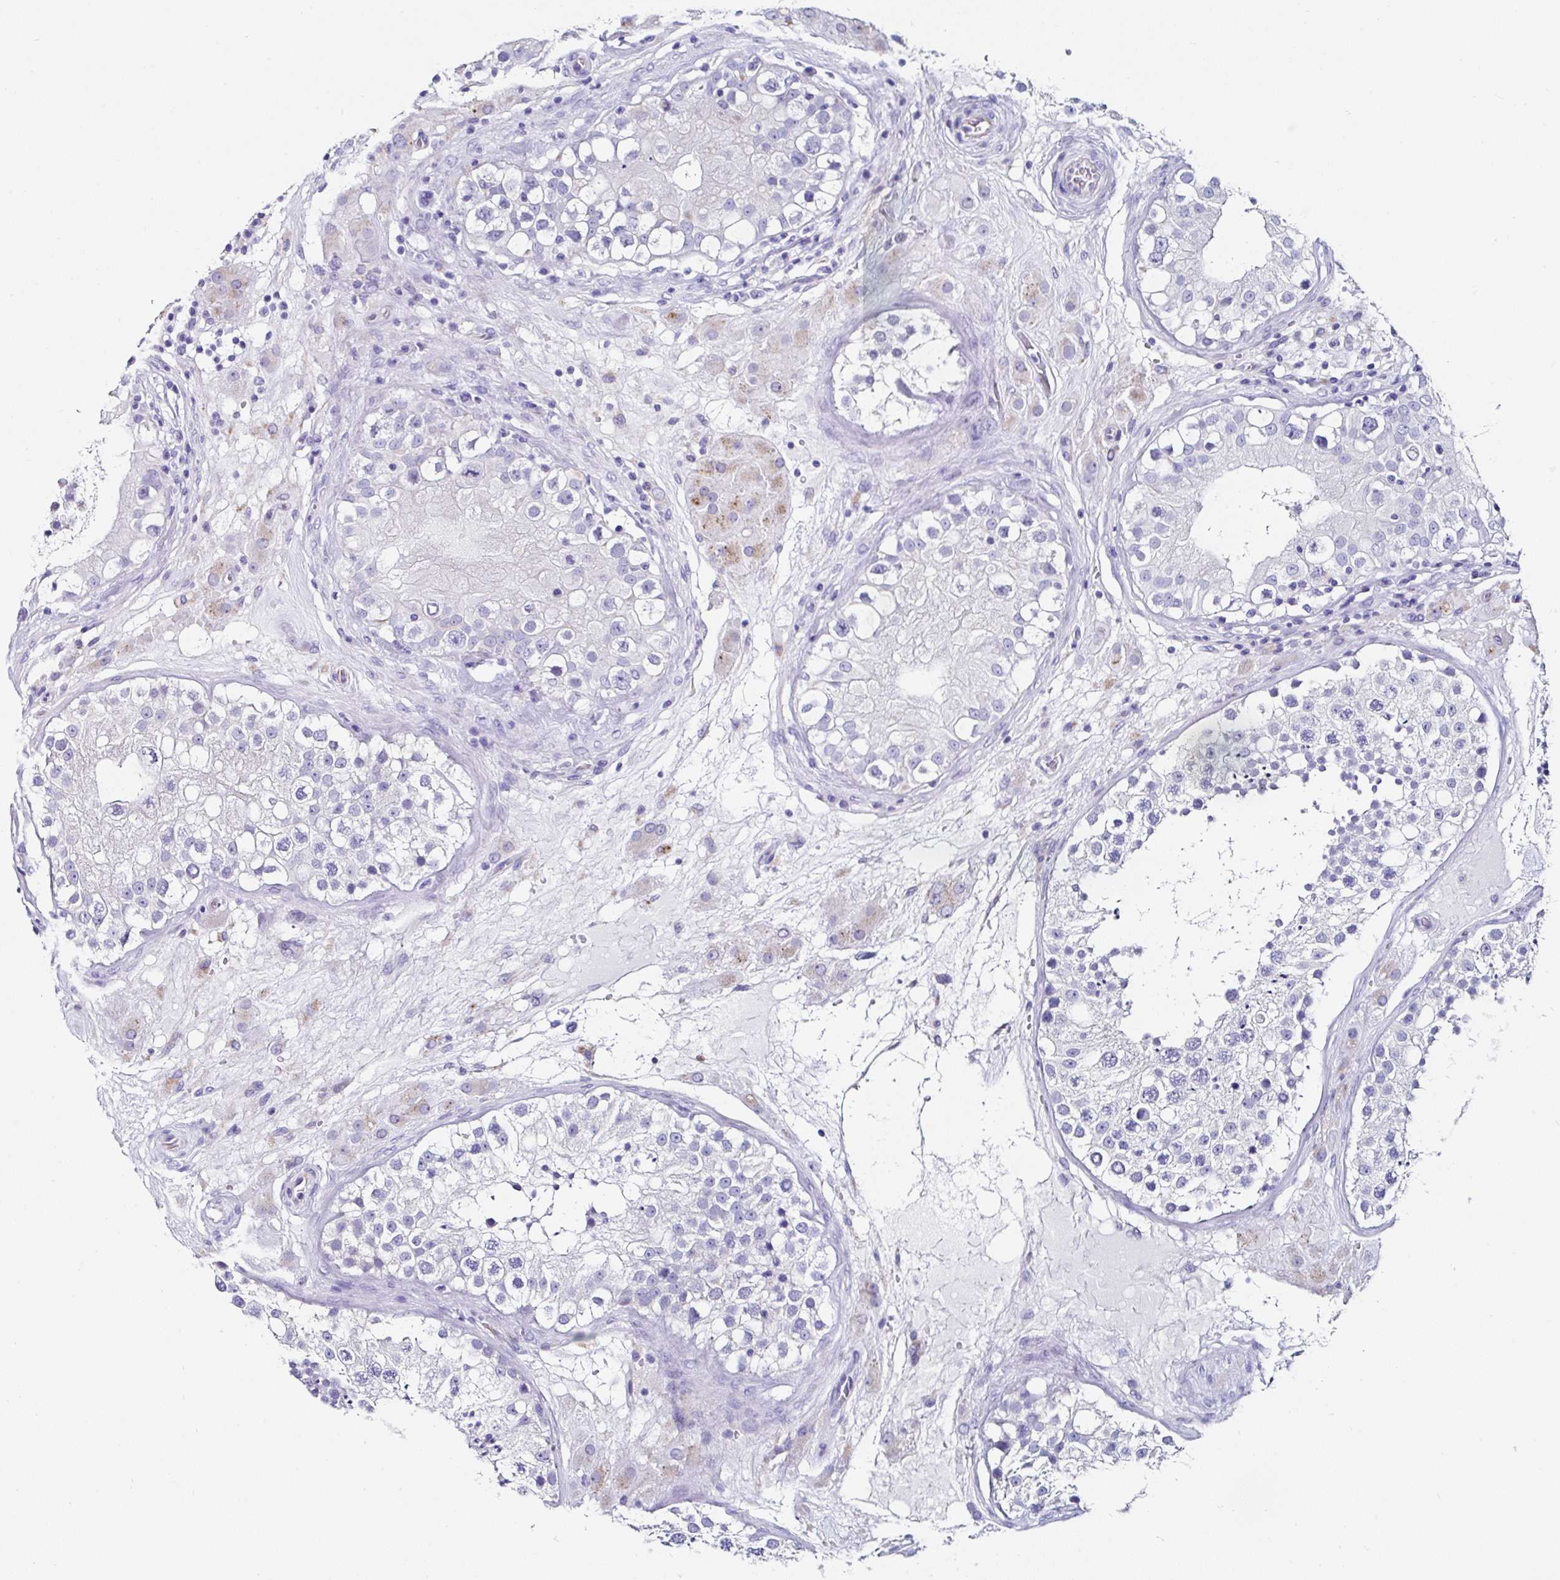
{"staining": {"intensity": "negative", "quantity": "none", "location": "none"}, "tissue": "testis", "cell_type": "Cells in seminiferous ducts", "image_type": "normal", "snomed": [{"axis": "morphology", "description": "Normal tissue, NOS"}, {"axis": "topography", "description": "Testis"}], "caption": "Immunohistochemistry (IHC) micrograph of benign testis stained for a protein (brown), which reveals no positivity in cells in seminiferous ducts. (DAB (3,3'-diaminobenzidine) immunohistochemistry (IHC), high magnification).", "gene": "TMPRSS11E", "patient": {"sex": "male", "age": 26}}